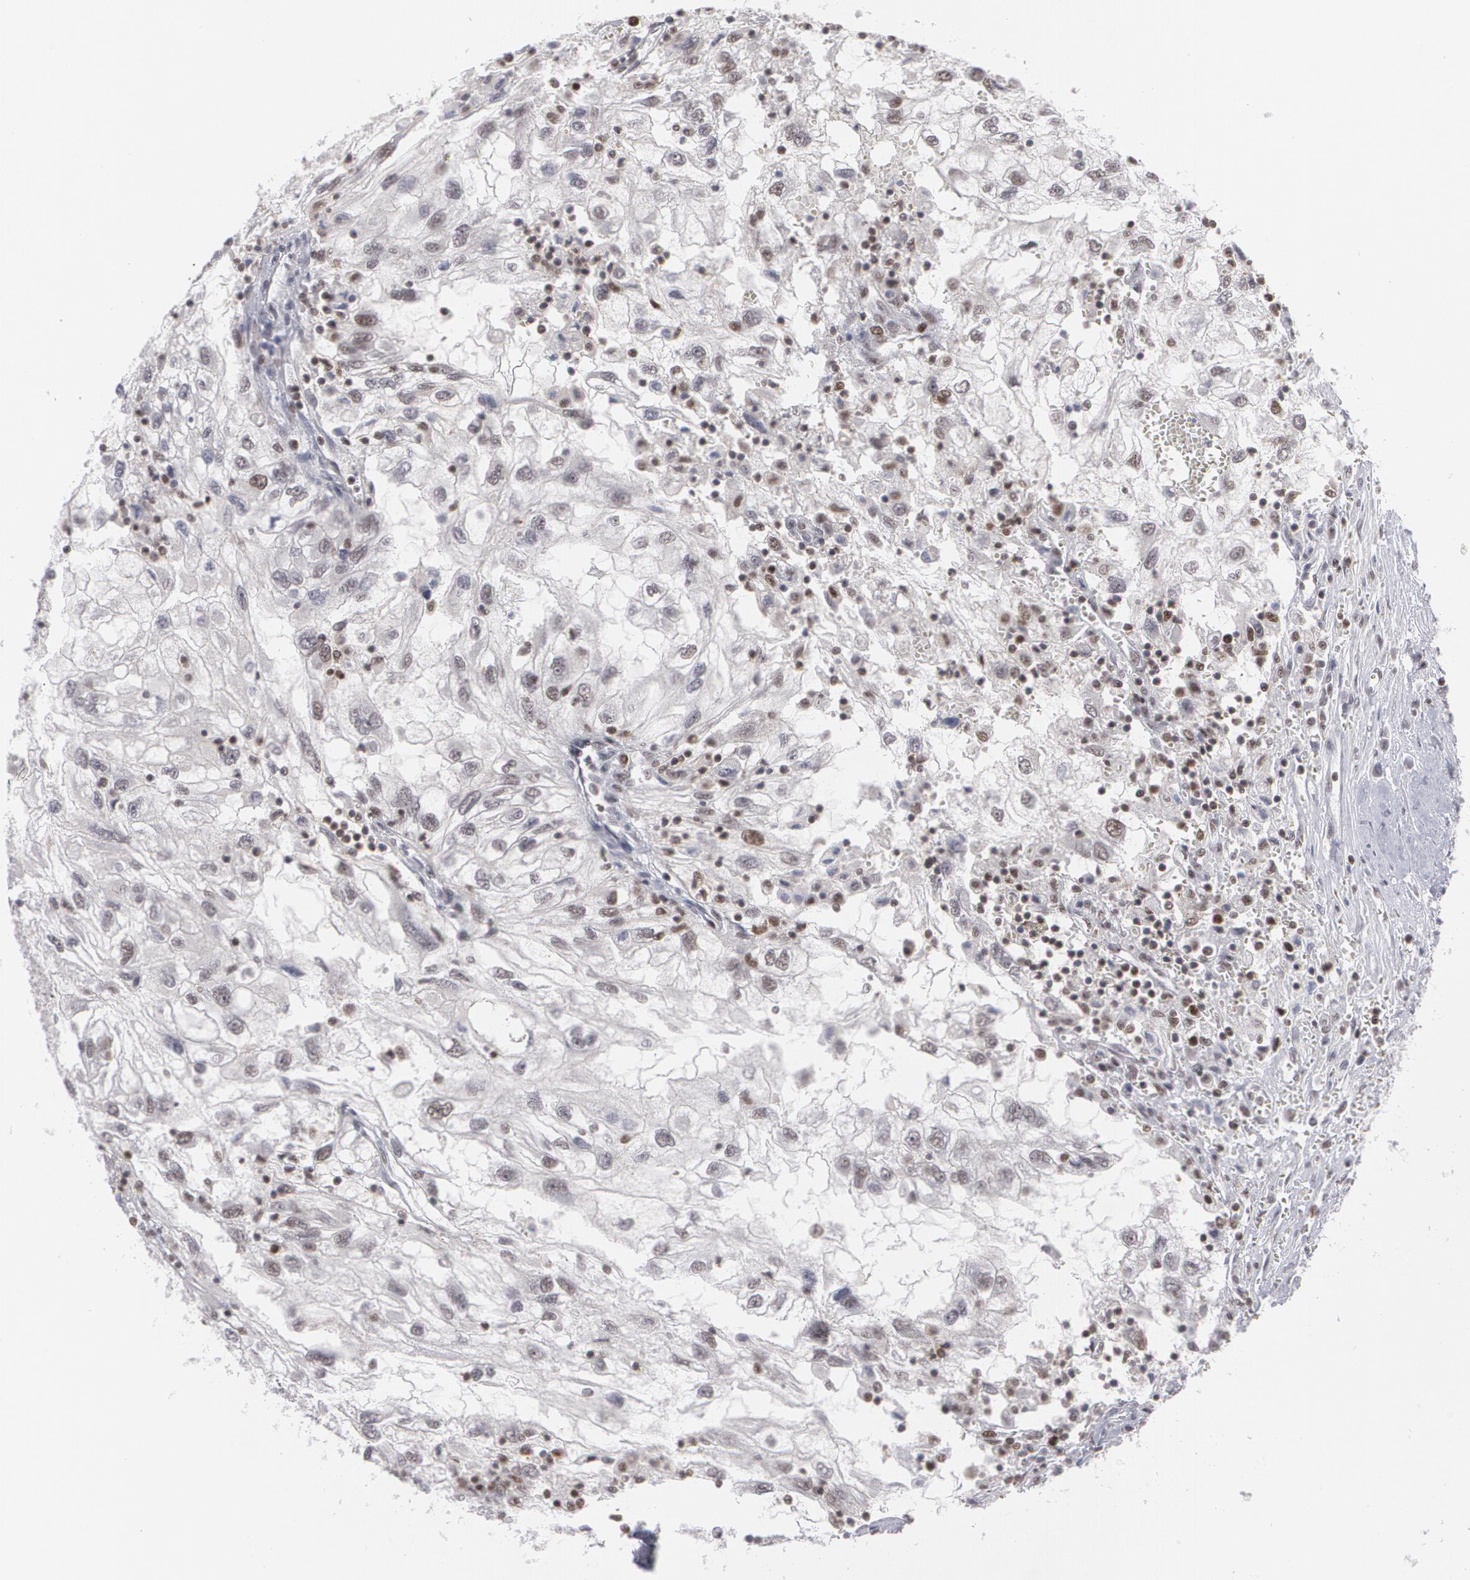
{"staining": {"intensity": "negative", "quantity": "none", "location": "none"}, "tissue": "renal cancer", "cell_type": "Tumor cells", "image_type": "cancer", "snomed": [{"axis": "morphology", "description": "Normal tissue, NOS"}, {"axis": "morphology", "description": "Adenocarcinoma, NOS"}, {"axis": "topography", "description": "Kidney"}], "caption": "Tumor cells are negative for protein expression in human renal adenocarcinoma.", "gene": "MCL1", "patient": {"sex": "male", "age": 71}}